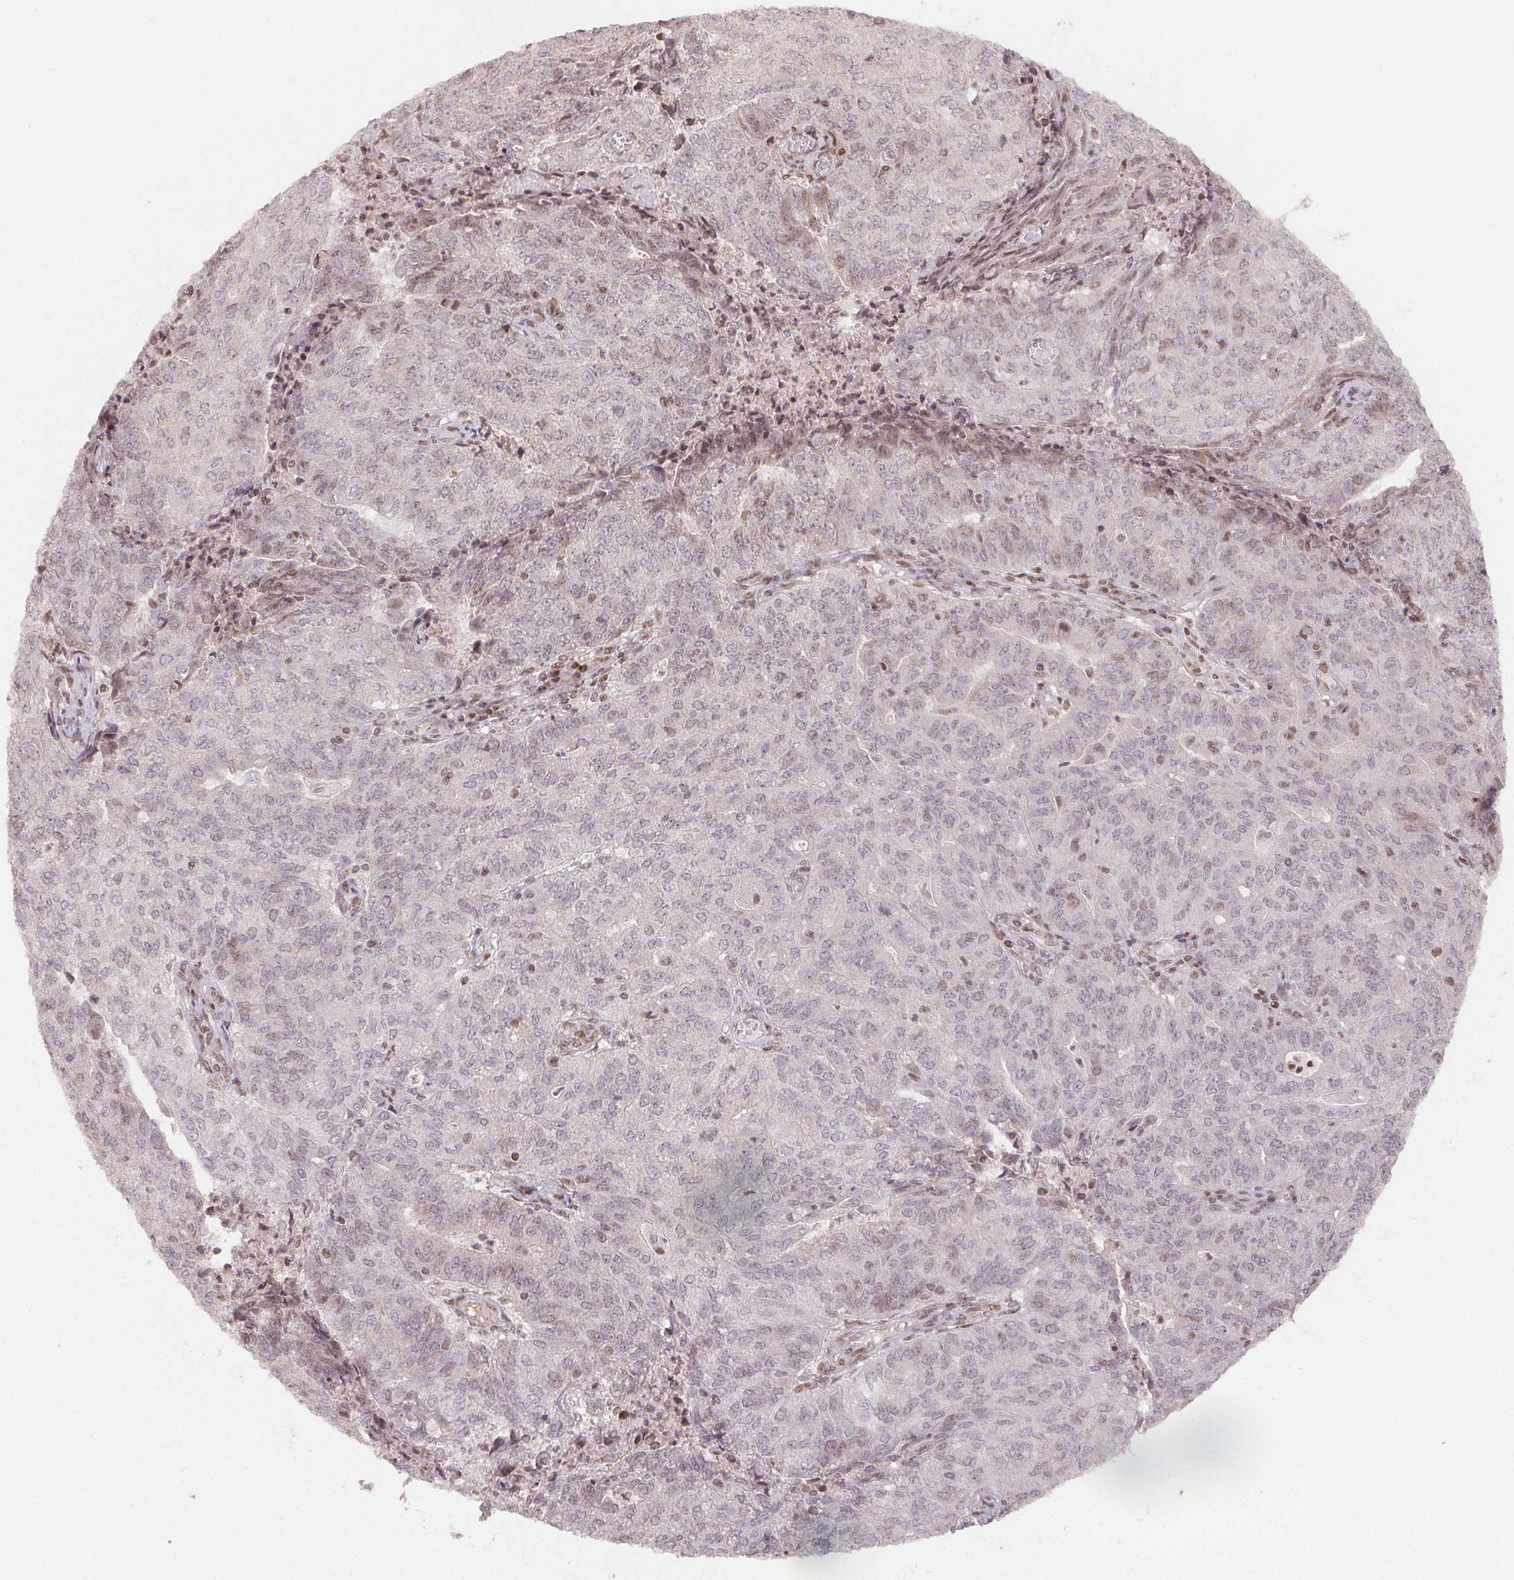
{"staining": {"intensity": "weak", "quantity": "<25%", "location": "nuclear"}, "tissue": "endometrial cancer", "cell_type": "Tumor cells", "image_type": "cancer", "snomed": [{"axis": "morphology", "description": "Adenocarcinoma, NOS"}, {"axis": "topography", "description": "Endometrium"}], "caption": "Immunohistochemistry micrograph of neoplastic tissue: endometrial adenocarcinoma stained with DAB exhibits no significant protein positivity in tumor cells. The staining is performed using DAB brown chromogen with nuclei counter-stained in using hematoxylin.", "gene": "MAPKAPK2", "patient": {"sex": "female", "age": 82}}